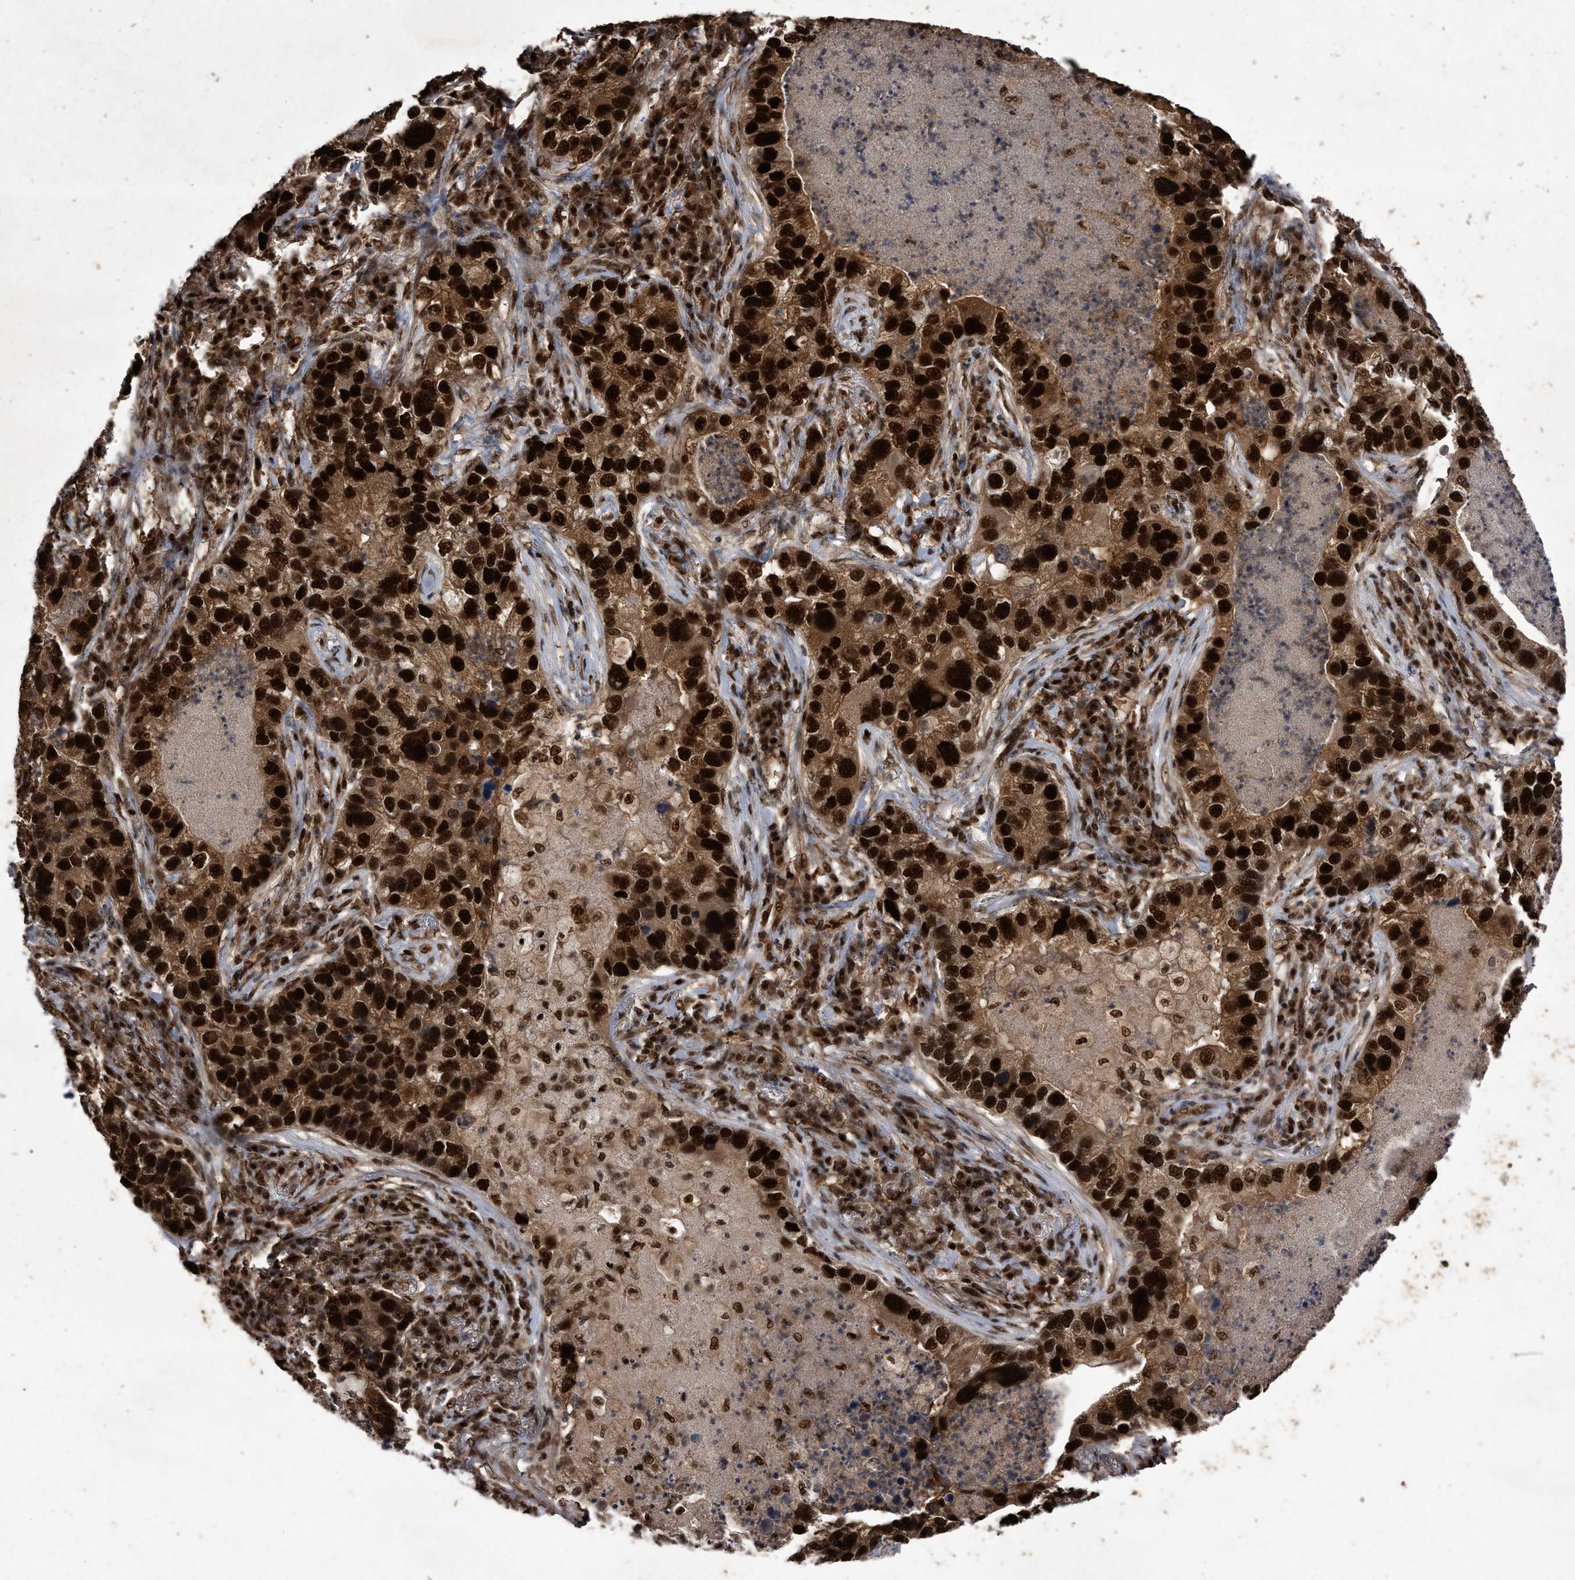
{"staining": {"intensity": "strong", "quantity": ">75%", "location": "cytoplasmic/membranous,nuclear"}, "tissue": "lung cancer", "cell_type": "Tumor cells", "image_type": "cancer", "snomed": [{"axis": "morphology", "description": "Normal tissue, NOS"}, {"axis": "morphology", "description": "Adenocarcinoma, NOS"}, {"axis": "topography", "description": "Bronchus"}, {"axis": "topography", "description": "Lung"}], "caption": "IHC histopathology image of neoplastic tissue: human lung cancer stained using immunohistochemistry (IHC) reveals high levels of strong protein expression localized specifically in the cytoplasmic/membranous and nuclear of tumor cells, appearing as a cytoplasmic/membranous and nuclear brown color.", "gene": "RAD23B", "patient": {"sex": "male", "age": 54}}